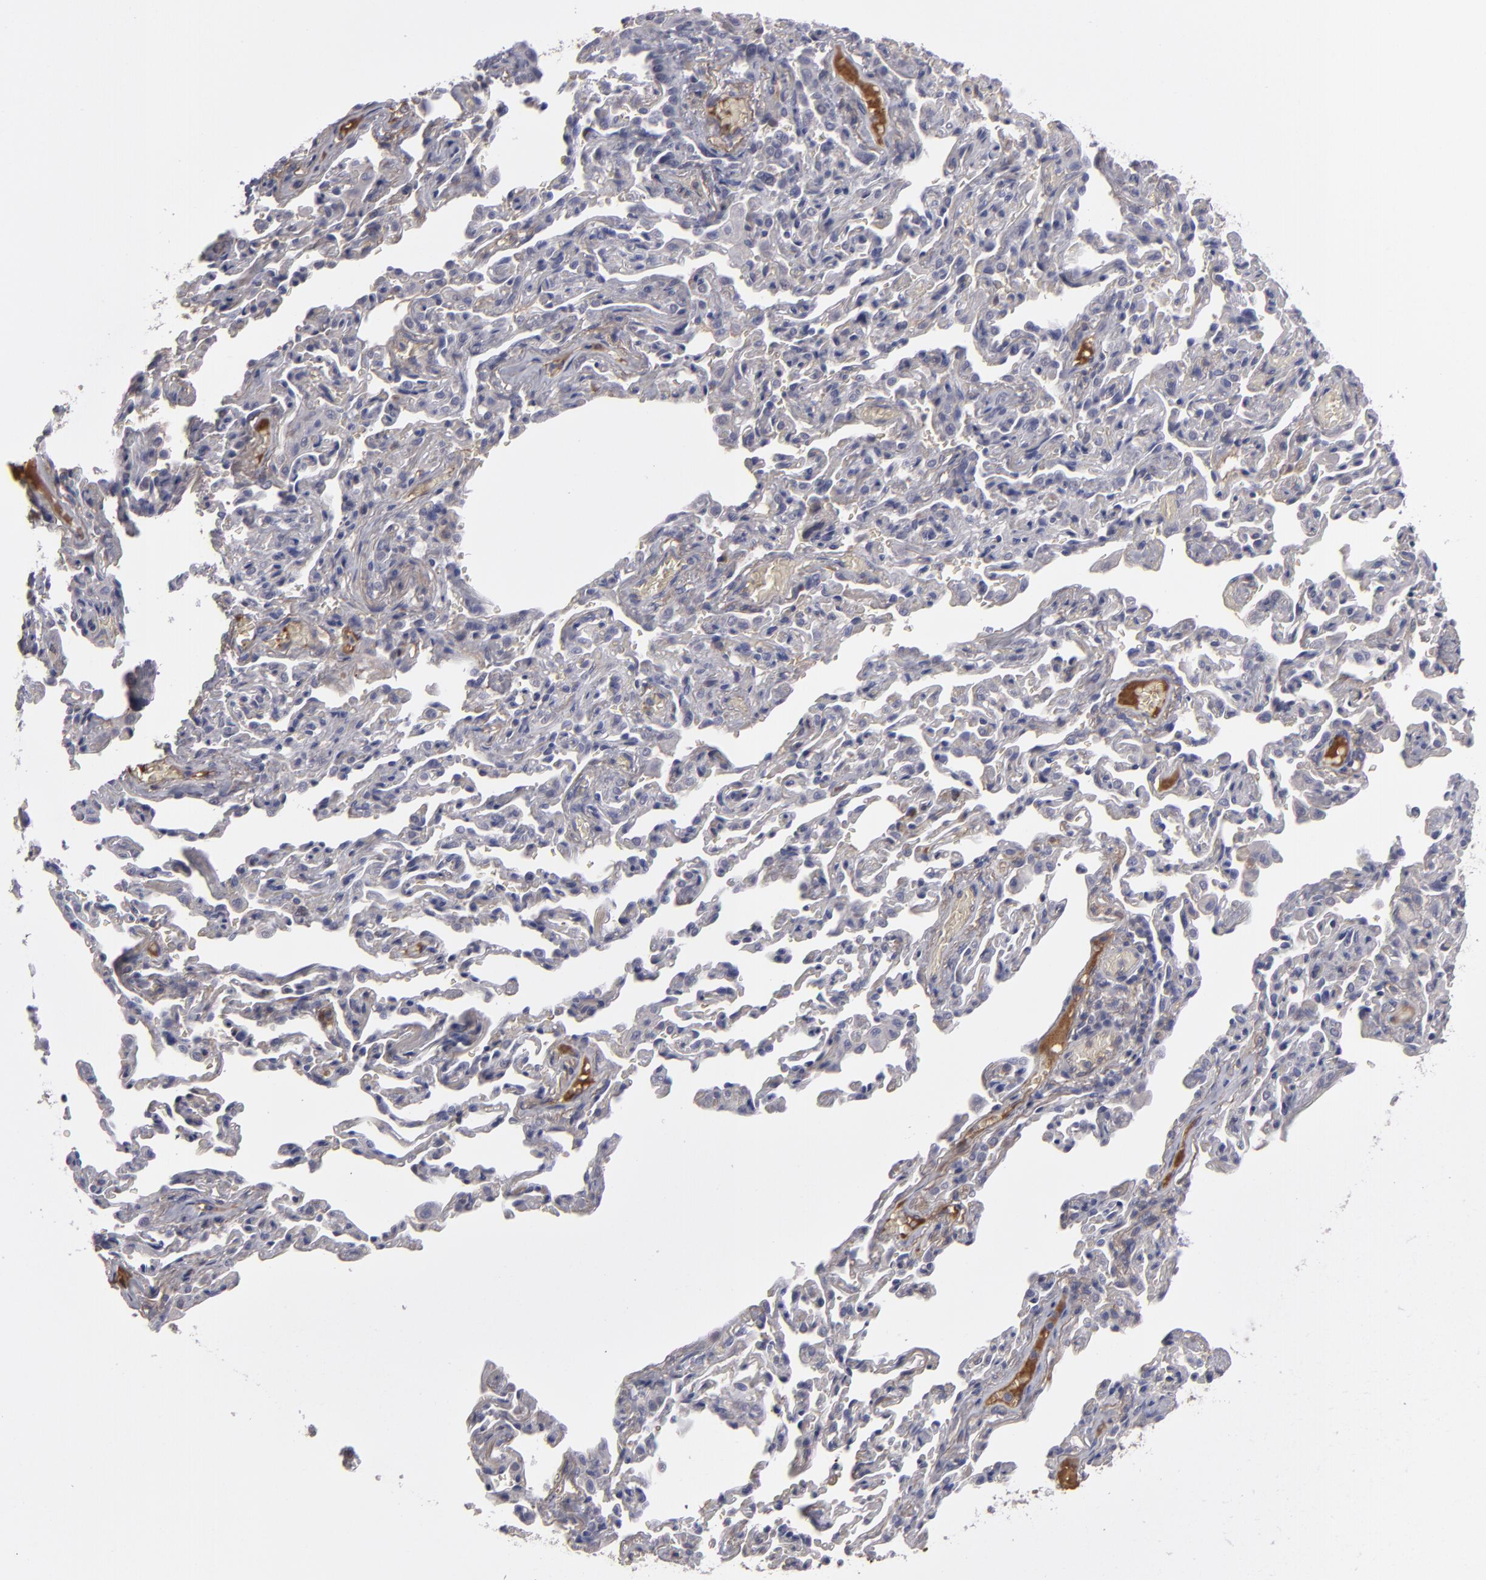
{"staining": {"intensity": "weak", "quantity": "25%-75%", "location": "cytoplasmic/membranous"}, "tissue": "bronchus", "cell_type": "Respiratory epithelial cells", "image_type": "normal", "snomed": [{"axis": "morphology", "description": "Normal tissue, NOS"}, {"axis": "topography", "description": "Lung"}], "caption": "Protein positivity by immunohistochemistry demonstrates weak cytoplasmic/membranous expression in about 25%-75% of respiratory epithelial cells in normal bronchus.", "gene": "ITIH4", "patient": {"sex": "male", "age": 64}}